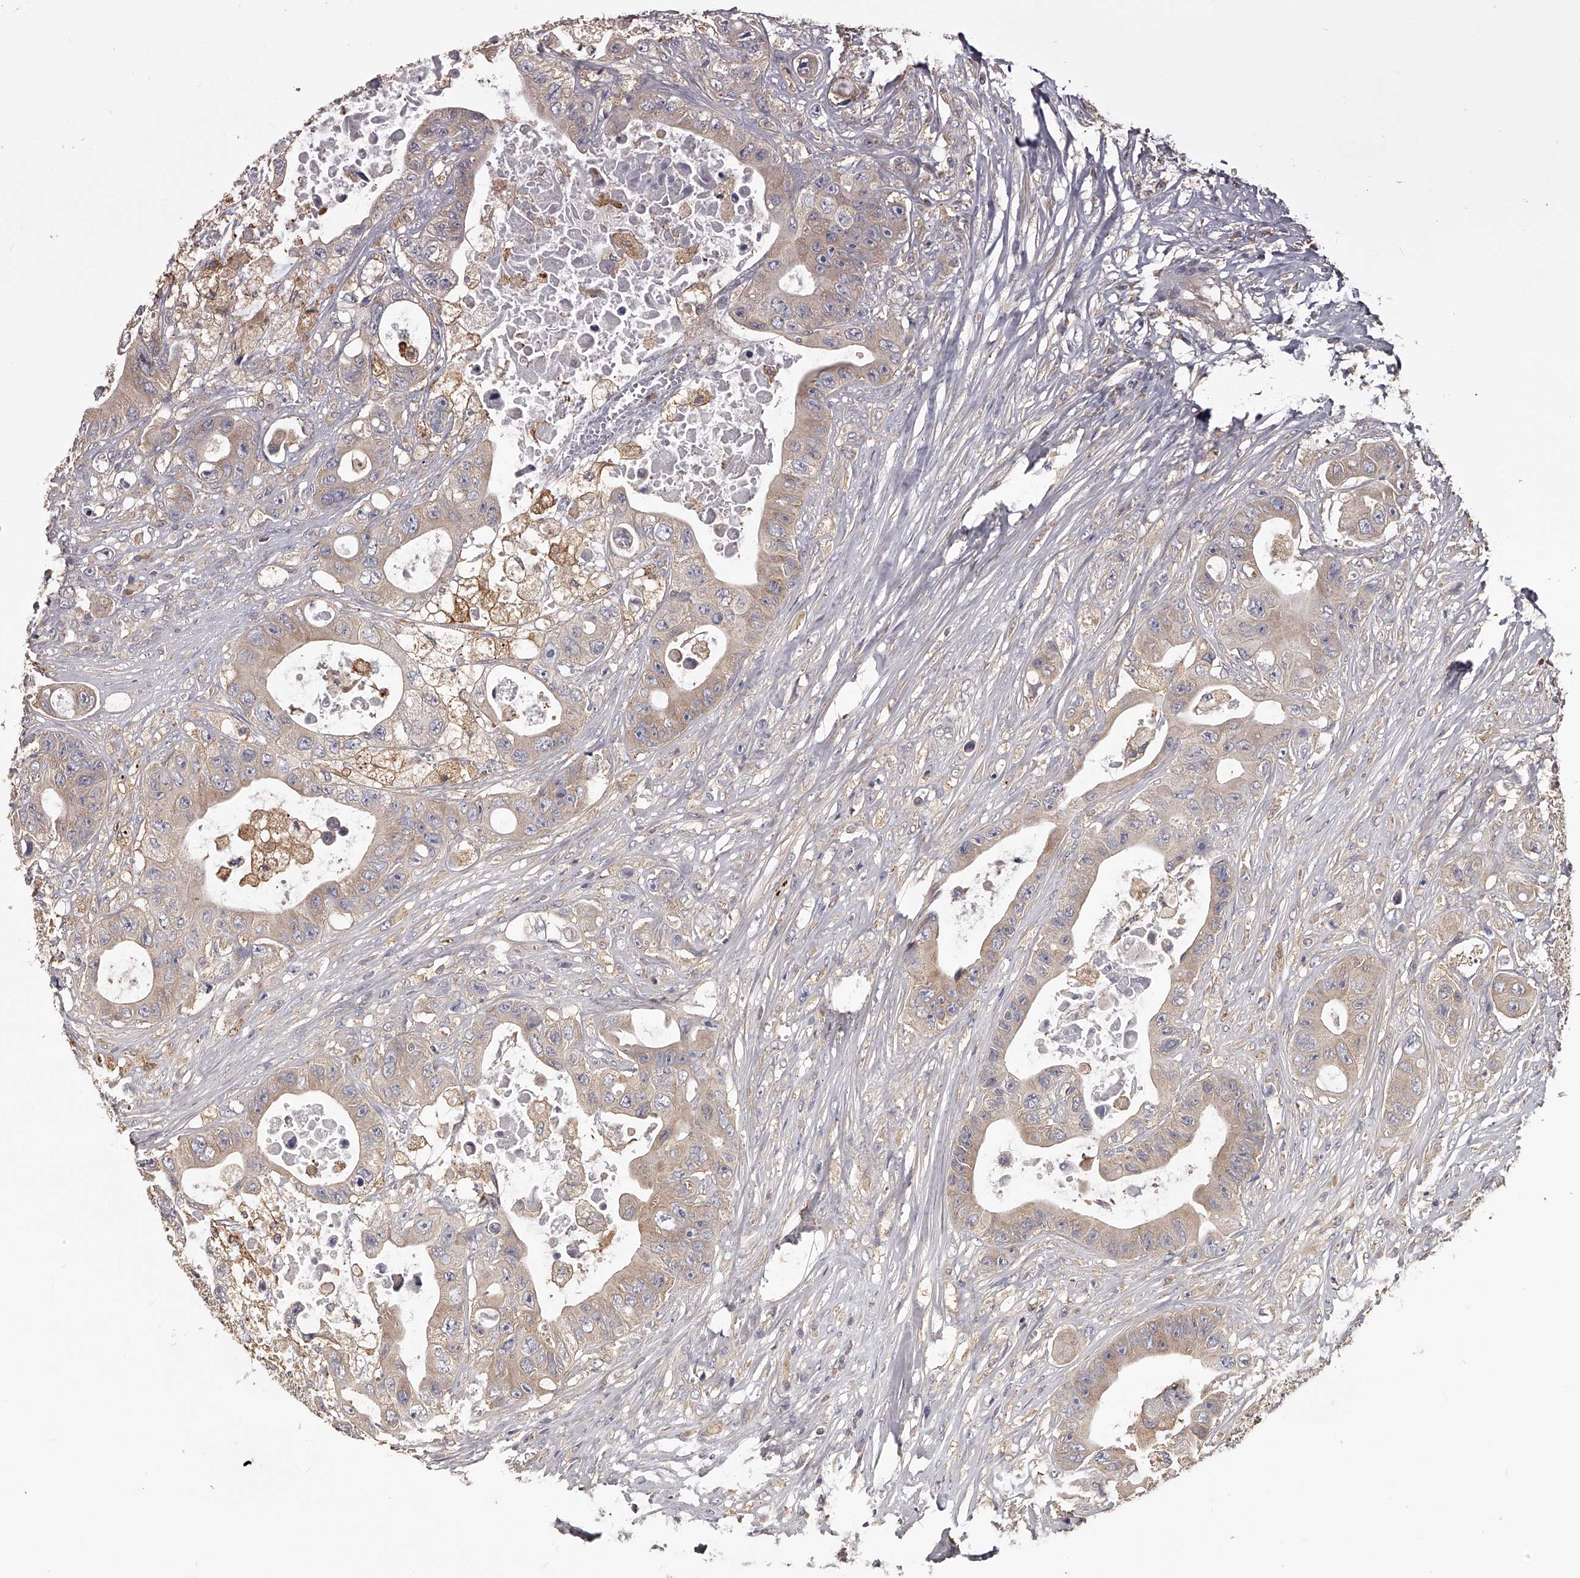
{"staining": {"intensity": "weak", "quantity": "25%-75%", "location": "cytoplasmic/membranous"}, "tissue": "colorectal cancer", "cell_type": "Tumor cells", "image_type": "cancer", "snomed": [{"axis": "morphology", "description": "Adenocarcinoma, NOS"}, {"axis": "topography", "description": "Colon"}], "caption": "A brown stain shows weak cytoplasmic/membranous positivity of a protein in human colorectal cancer tumor cells.", "gene": "TNN", "patient": {"sex": "female", "age": 46}}